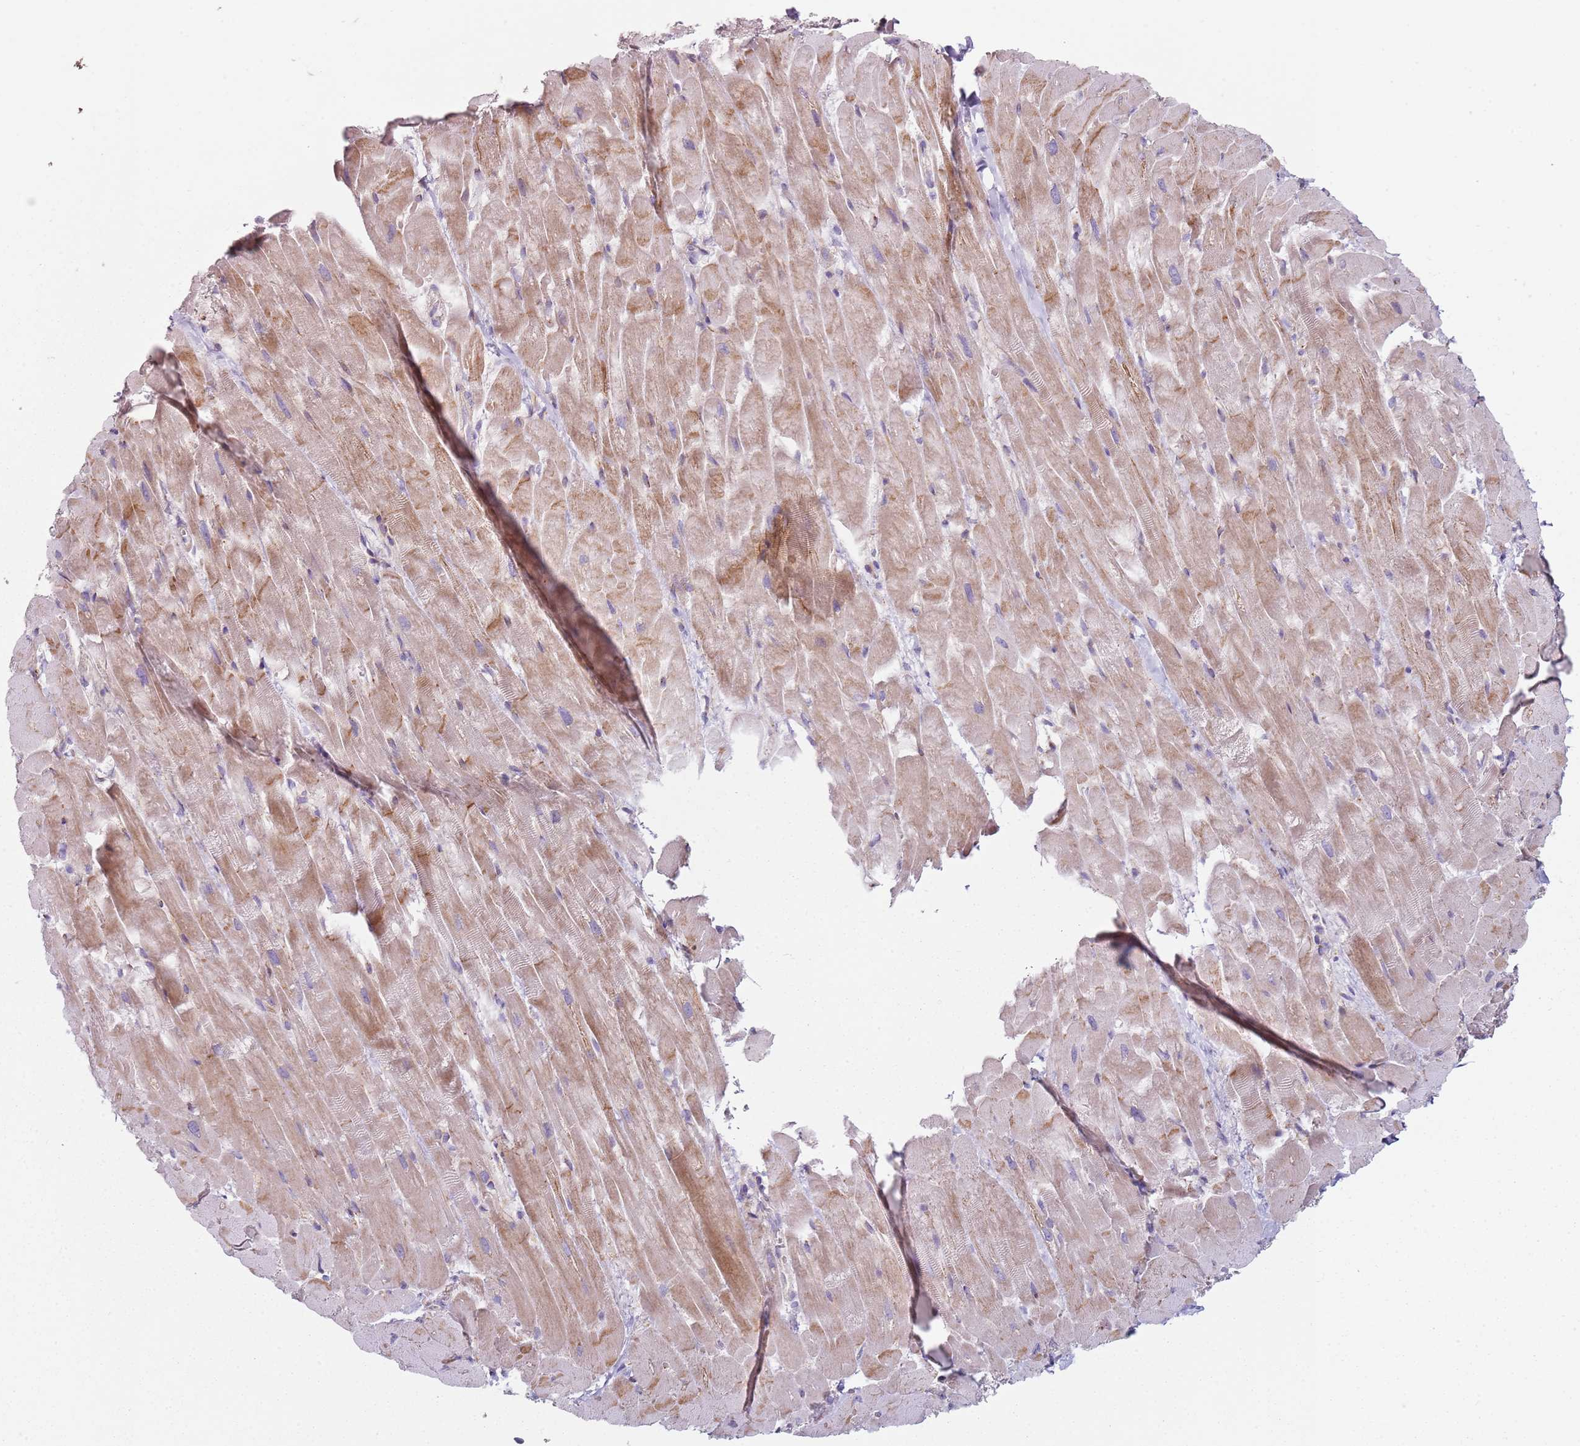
{"staining": {"intensity": "moderate", "quantity": "25%-75%", "location": "cytoplasmic/membranous"}, "tissue": "heart muscle", "cell_type": "Cardiomyocytes", "image_type": "normal", "snomed": [{"axis": "morphology", "description": "Normal tissue, NOS"}, {"axis": "topography", "description": "Heart"}], "caption": "Moderate cytoplasmic/membranous protein positivity is identified in about 25%-75% of cardiomyocytes in heart muscle. (IHC, brightfield microscopy, high magnification).", "gene": "ALS2", "patient": {"sex": "male", "age": 37}}